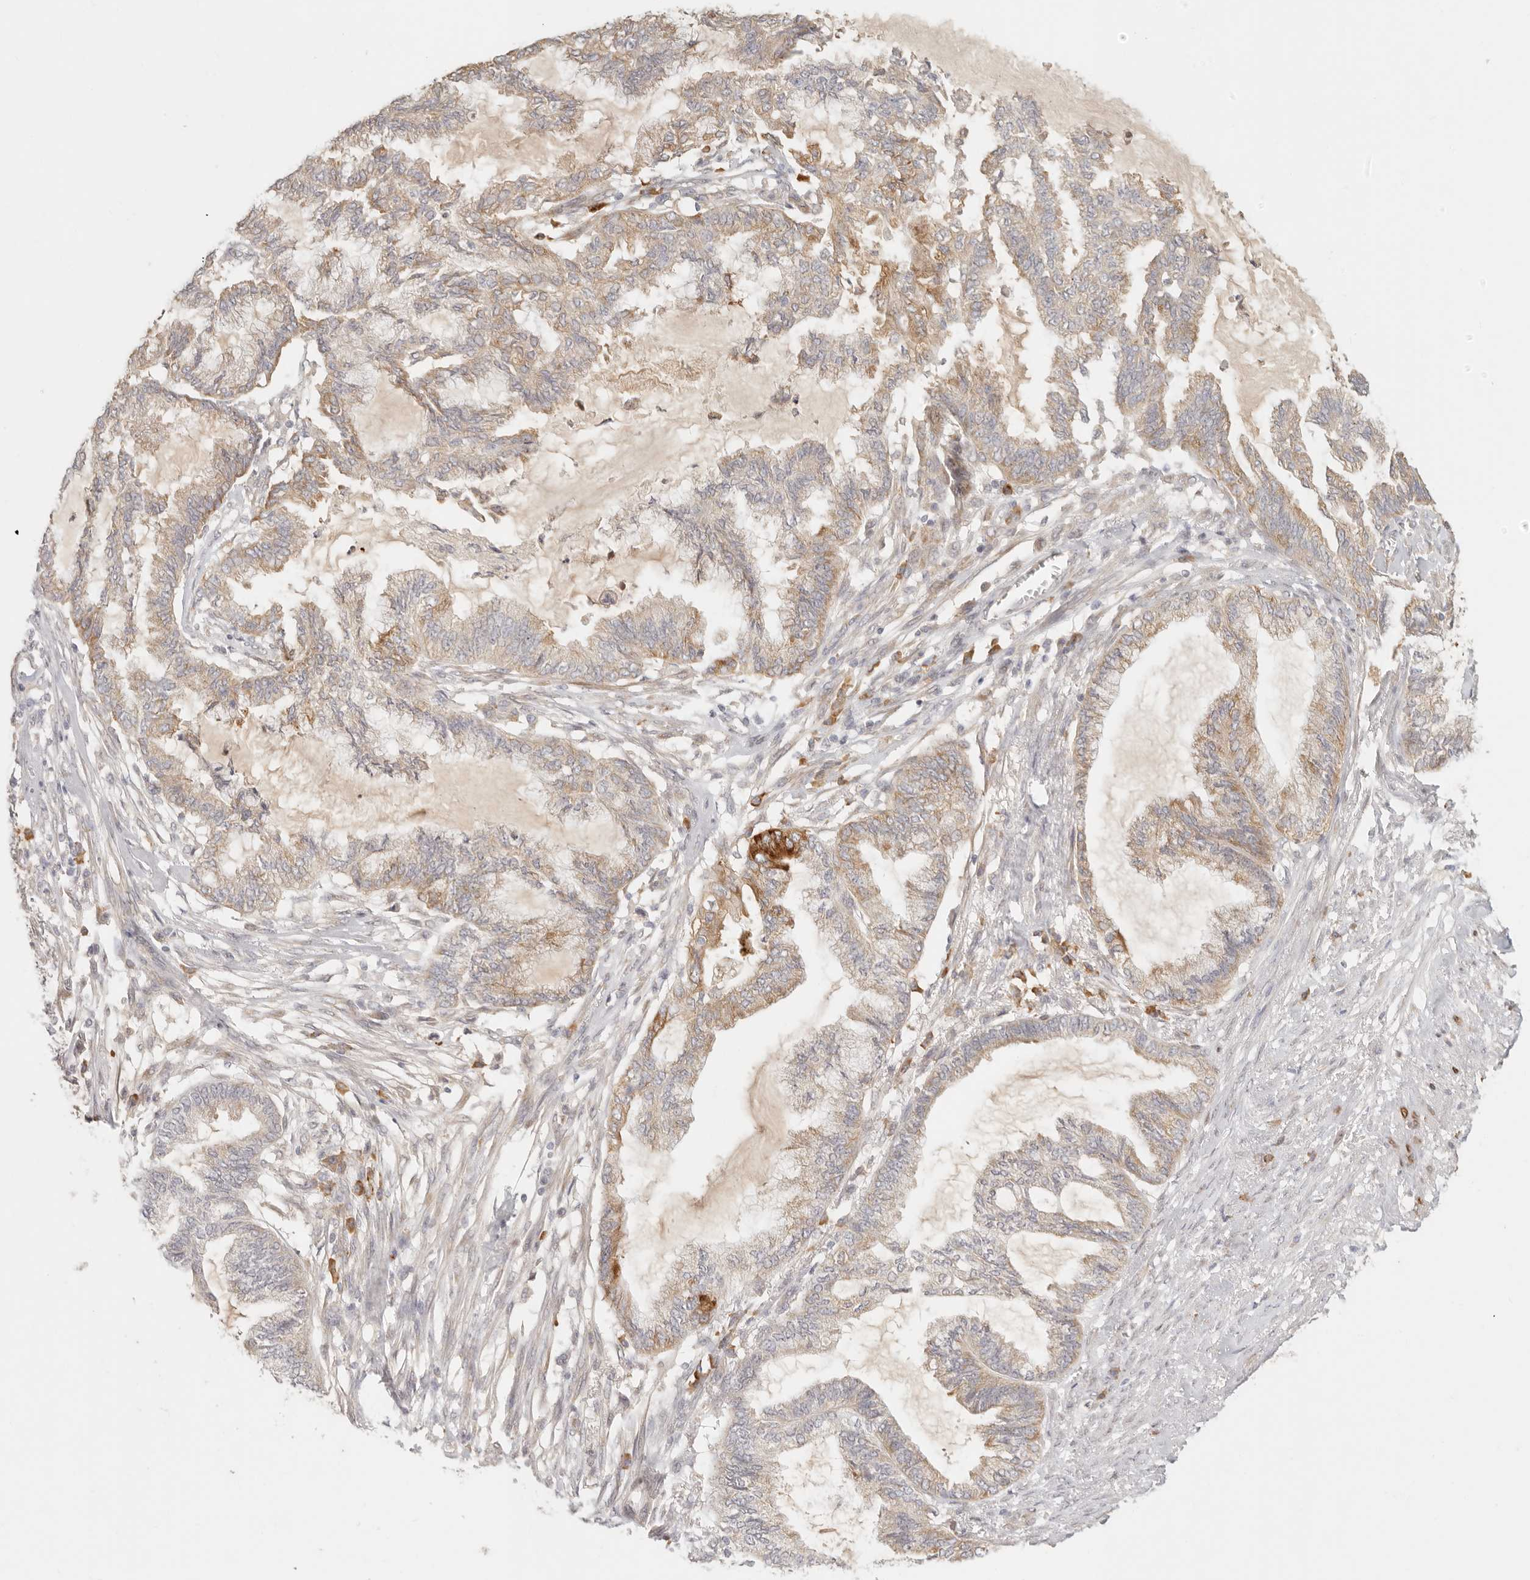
{"staining": {"intensity": "moderate", "quantity": "25%-75%", "location": "cytoplasmic/membranous"}, "tissue": "endometrial cancer", "cell_type": "Tumor cells", "image_type": "cancer", "snomed": [{"axis": "morphology", "description": "Adenocarcinoma, NOS"}, {"axis": "topography", "description": "Endometrium"}], "caption": "Immunohistochemistry micrograph of neoplastic tissue: endometrial cancer (adenocarcinoma) stained using immunohistochemistry displays medium levels of moderate protein expression localized specifically in the cytoplasmic/membranous of tumor cells, appearing as a cytoplasmic/membranous brown color.", "gene": "PABPC4", "patient": {"sex": "female", "age": 86}}